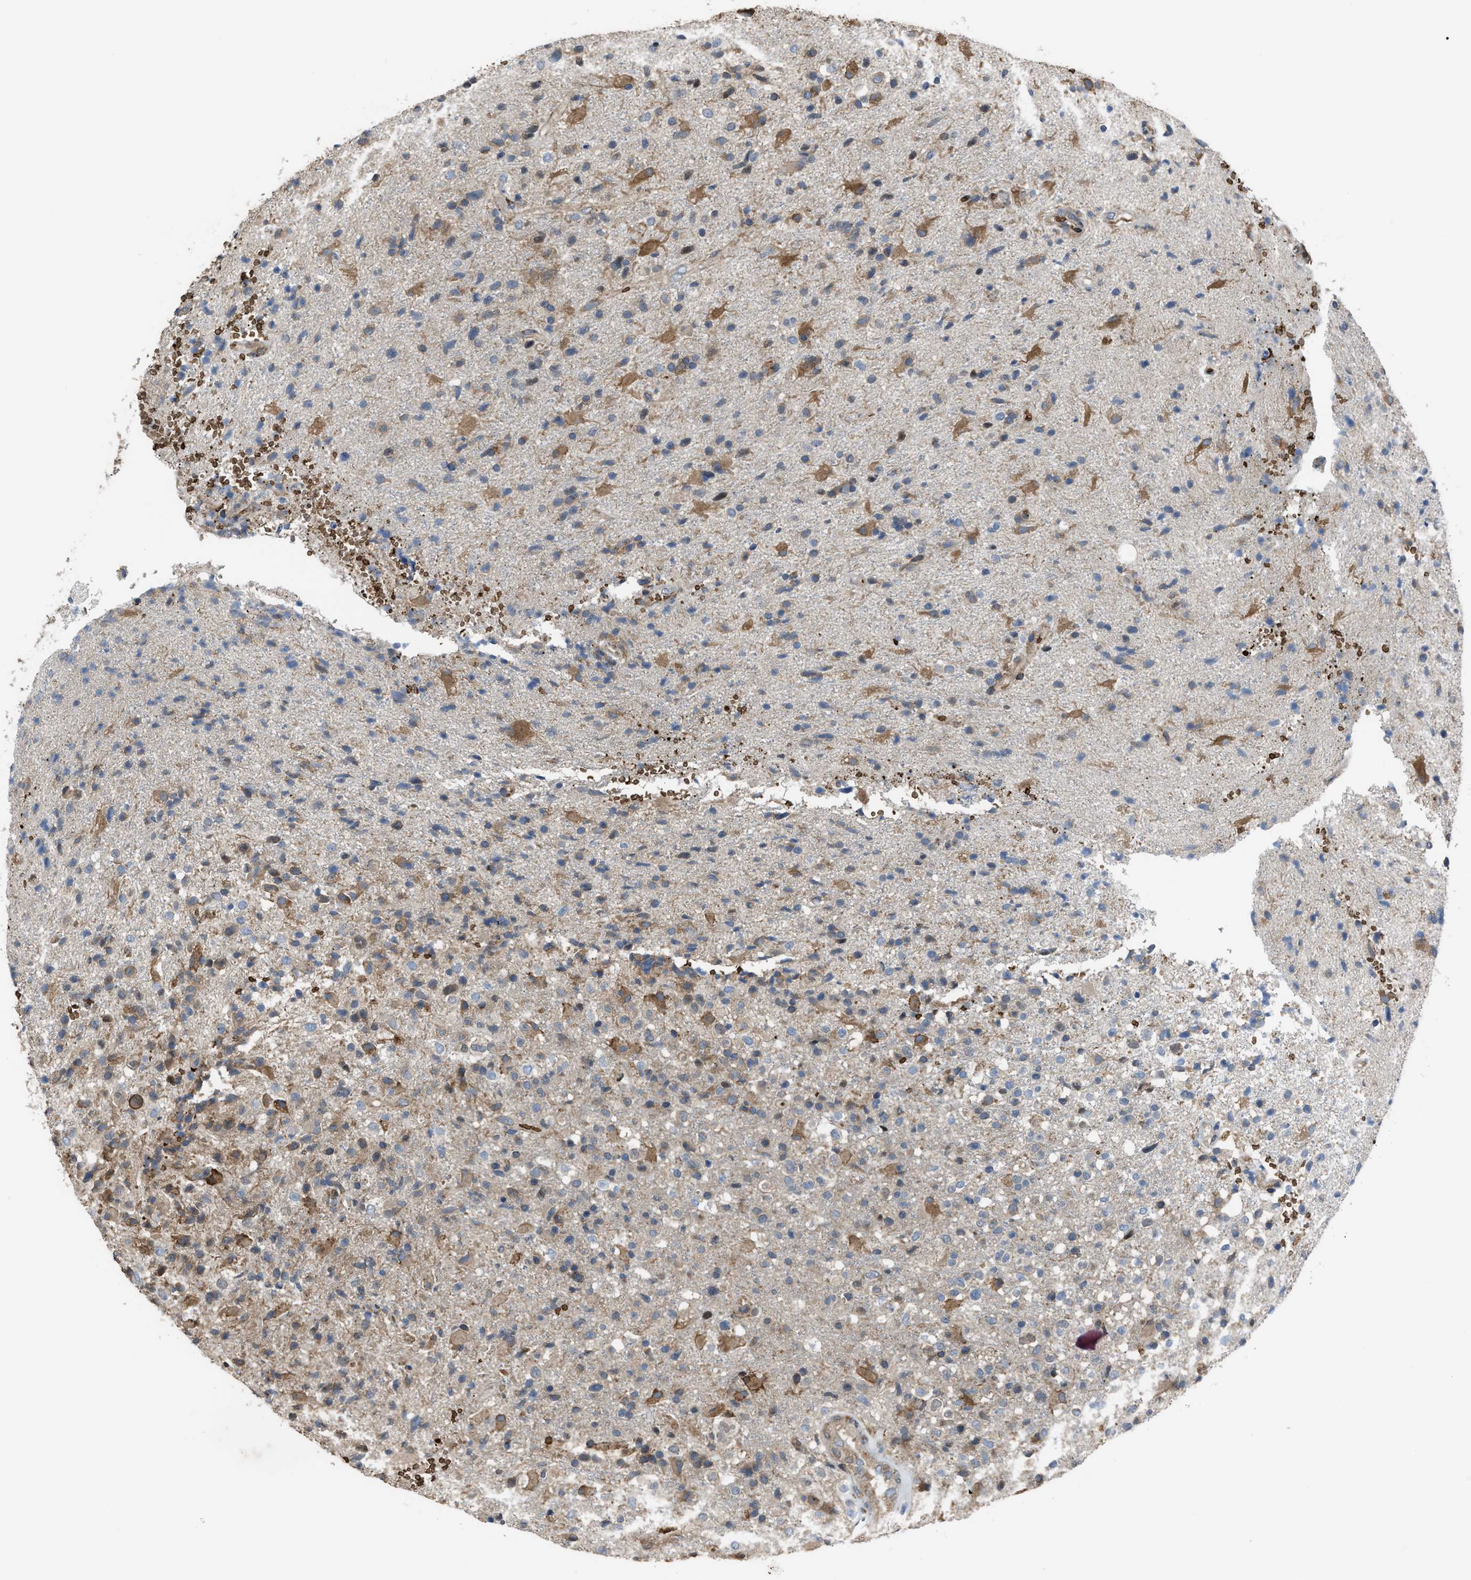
{"staining": {"intensity": "moderate", "quantity": "<25%", "location": "cytoplasmic/membranous"}, "tissue": "glioma", "cell_type": "Tumor cells", "image_type": "cancer", "snomed": [{"axis": "morphology", "description": "Glioma, malignant, High grade"}, {"axis": "topography", "description": "Brain"}], "caption": "Immunohistochemistry histopathology image of neoplastic tissue: human malignant glioma (high-grade) stained using immunohistochemistry (IHC) exhibits low levels of moderate protein expression localized specifically in the cytoplasmic/membranous of tumor cells, appearing as a cytoplasmic/membranous brown color.", "gene": "SELENOM", "patient": {"sex": "male", "age": 72}}